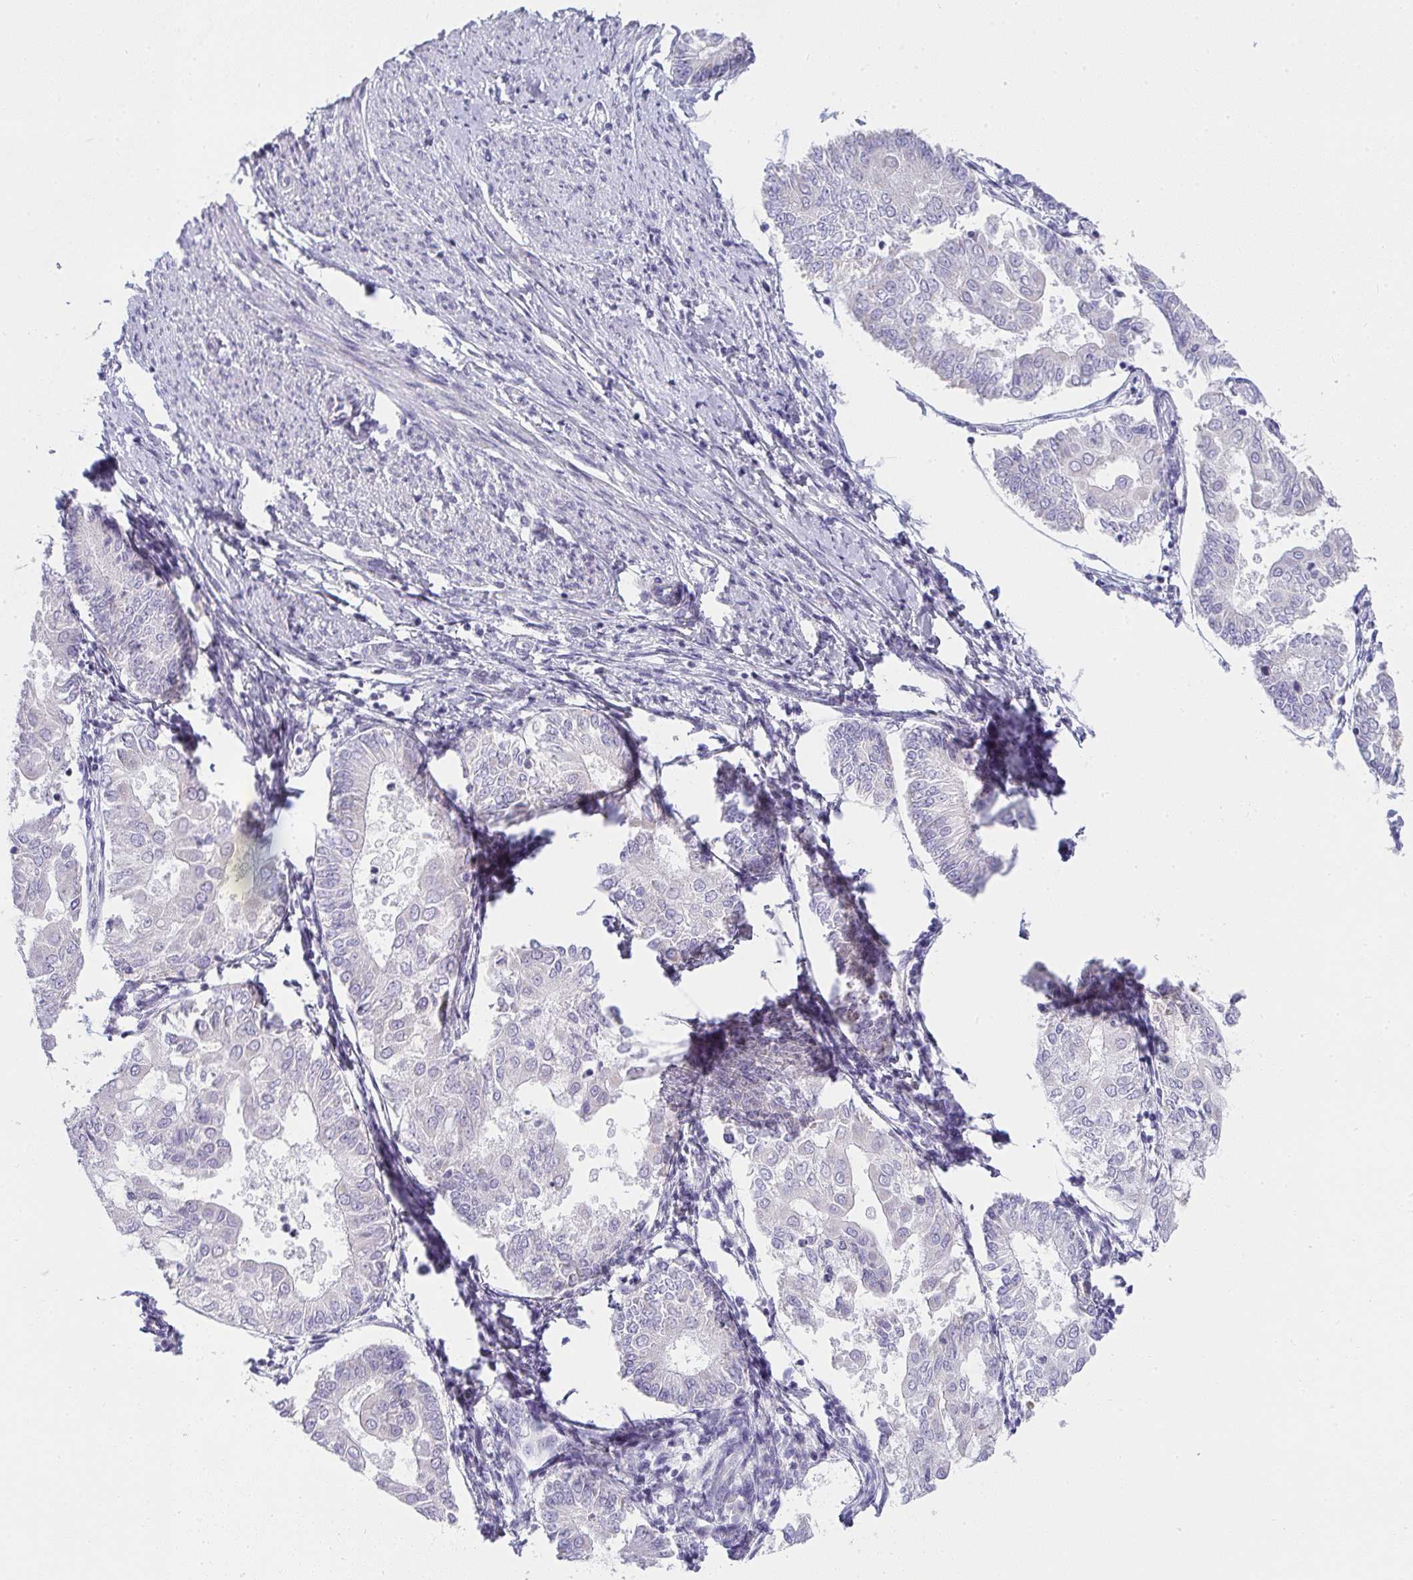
{"staining": {"intensity": "negative", "quantity": "none", "location": "none"}, "tissue": "endometrial cancer", "cell_type": "Tumor cells", "image_type": "cancer", "snomed": [{"axis": "morphology", "description": "Adenocarcinoma, NOS"}, {"axis": "topography", "description": "Endometrium"}], "caption": "Tumor cells are negative for protein expression in human endometrial cancer (adenocarcinoma).", "gene": "ZNF182", "patient": {"sex": "female", "age": 68}}